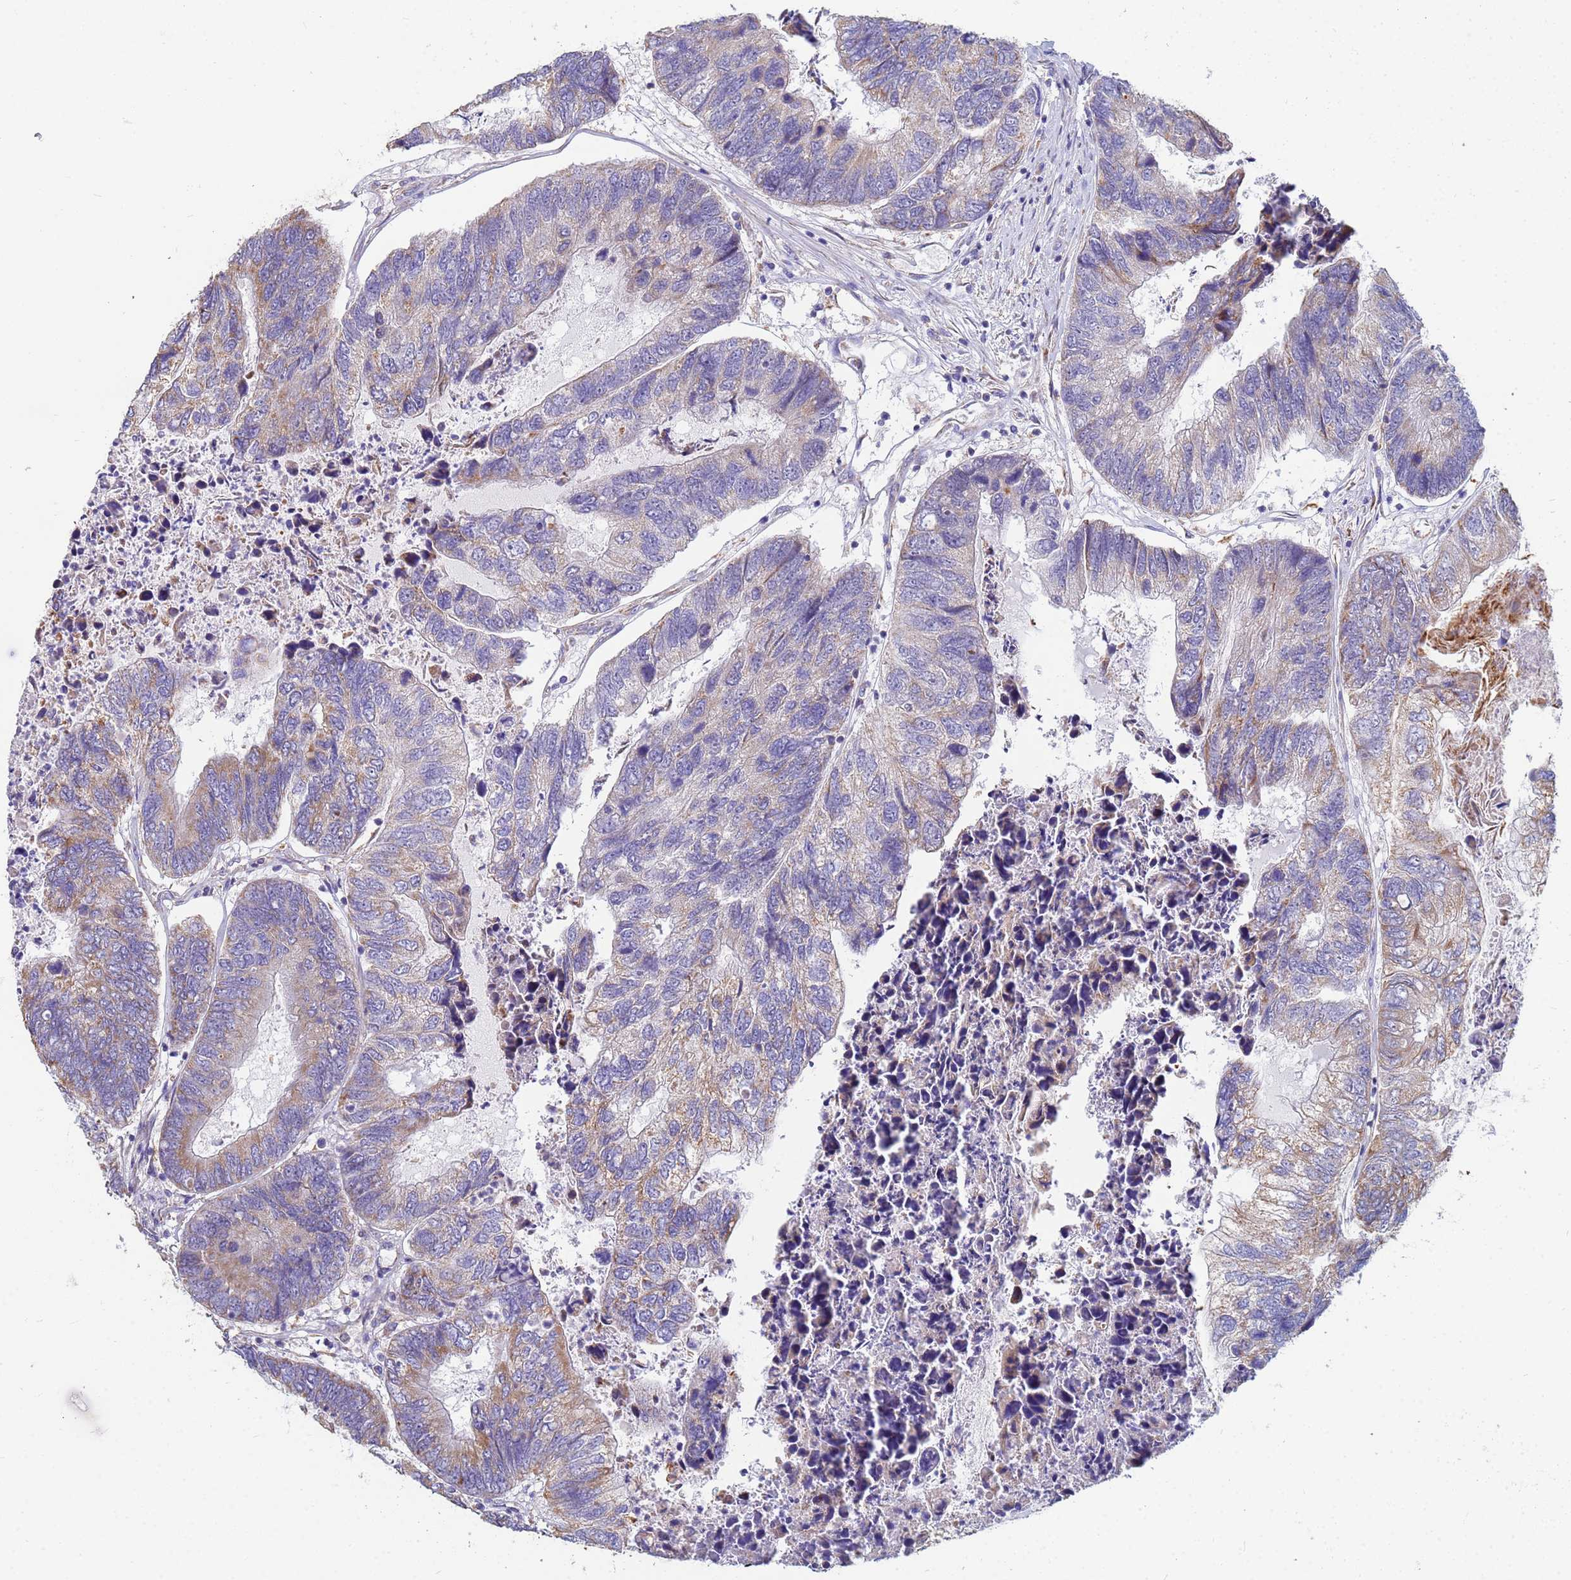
{"staining": {"intensity": "moderate", "quantity": "25%-75%", "location": "cytoplasmic/membranous"}, "tissue": "colorectal cancer", "cell_type": "Tumor cells", "image_type": "cancer", "snomed": [{"axis": "morphology", "description": "Adenocarcinoma, NOS"}, {"axis": "topography", "description": "Colon"}], "caption": "An IHC image of neoplastic tissue is shown. Protein staining in brown labels moderate cytoplasmic/membranous positivity in colorectal adenocarcinoma within tumor cells. (DAB IHC with brightfield microscopy, high magnification).", "gene": "UQCRH", "patient": {"sex": "female", "age": 67}}